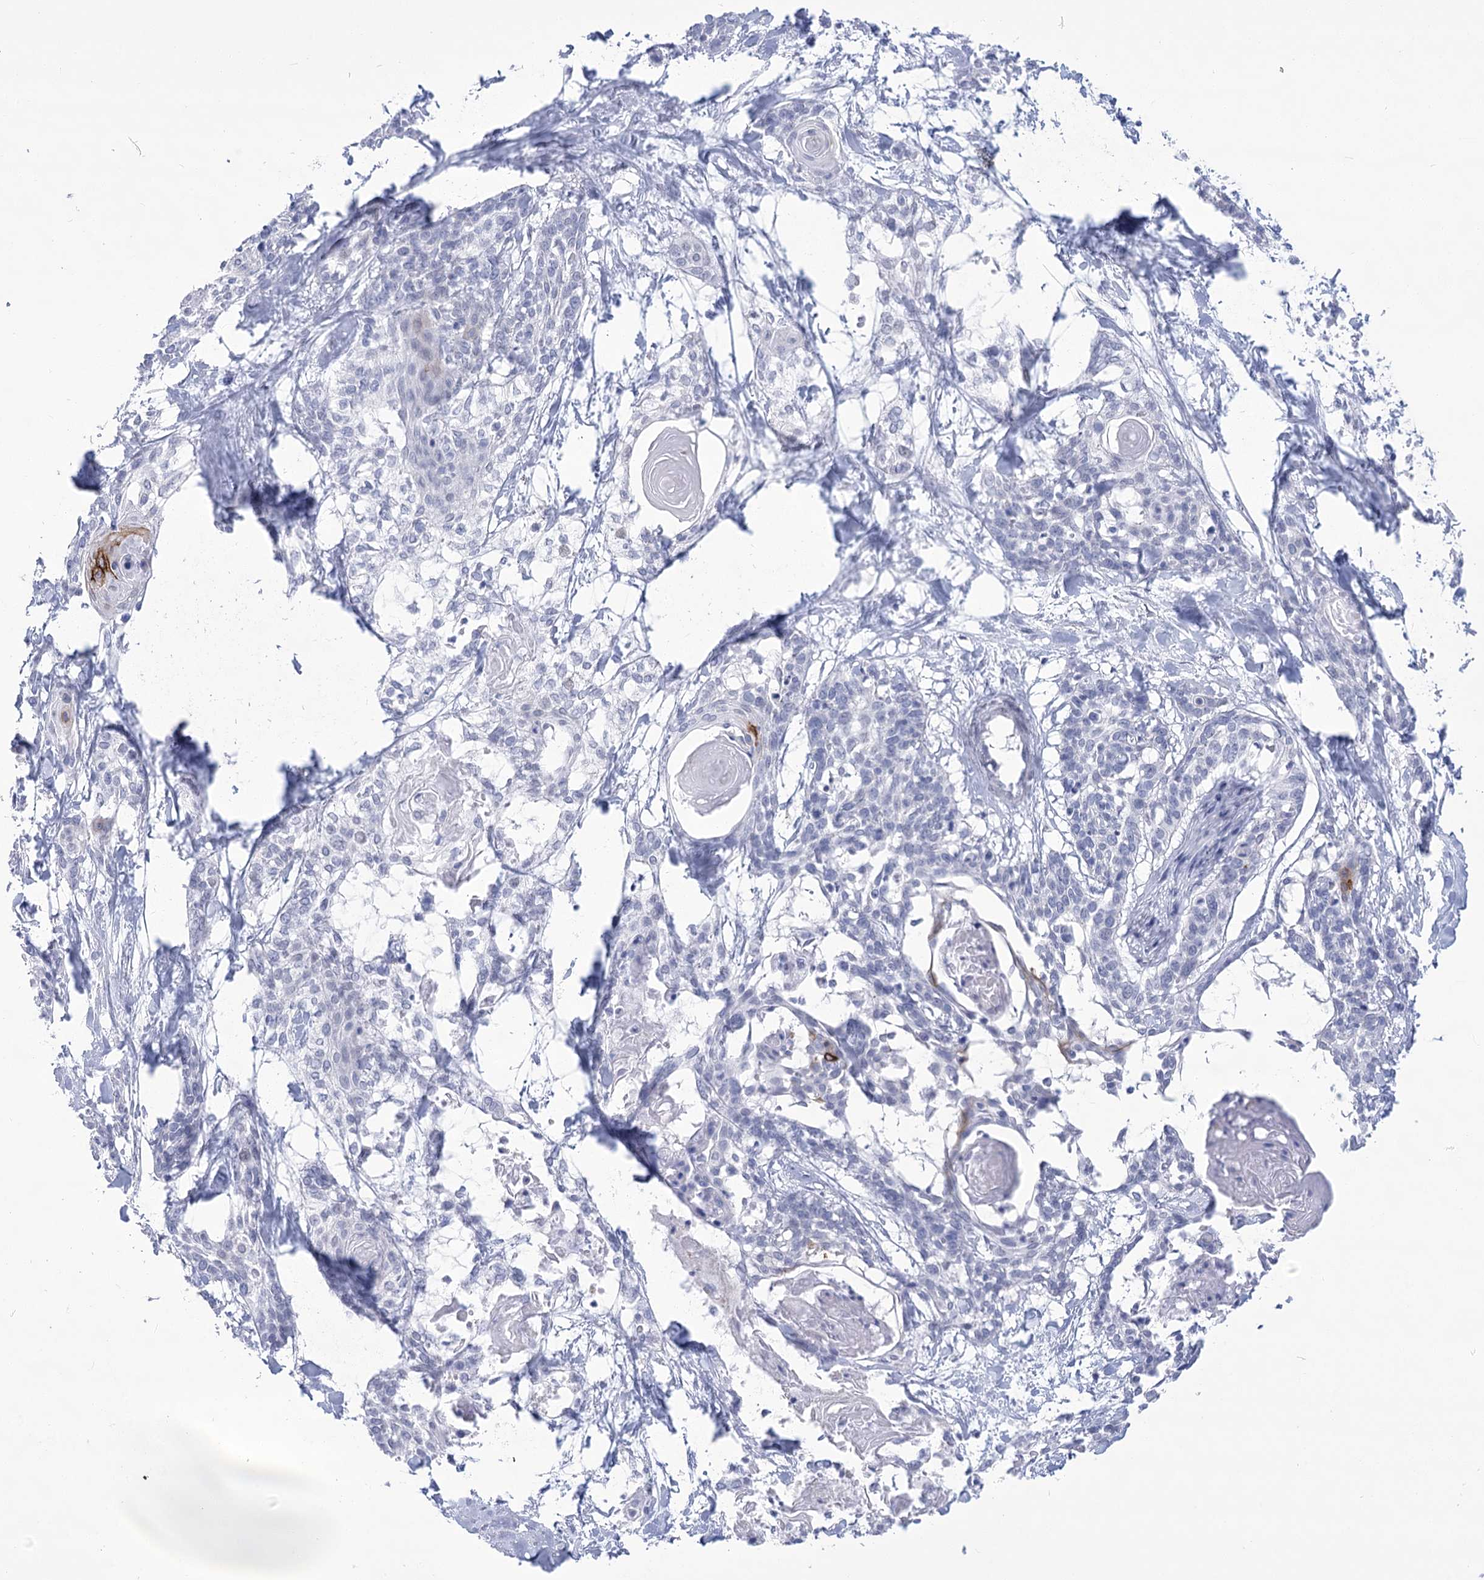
{"staining": {"intensity": "negative", "quantity": "none", "location": "none"}, "tissue": "cervical cancer", "cell_type": "Tumor cells", "image_type": "cancer", "snomed": [{"axis": "morphology", "description": "Squamous cell carcinoma, NOS"}, {"axis": "topography", "description": "Cervix"}], "caption": "IHC image of neoplastic tissue: squamous cell carcinoma (cervical) stained with DAB (3,3'-diaminobenzidine) exhibits no significant protein staining in tumor cells.", "gene": "HORMAD1", "patient": {"sex": "female", "age": 57}}